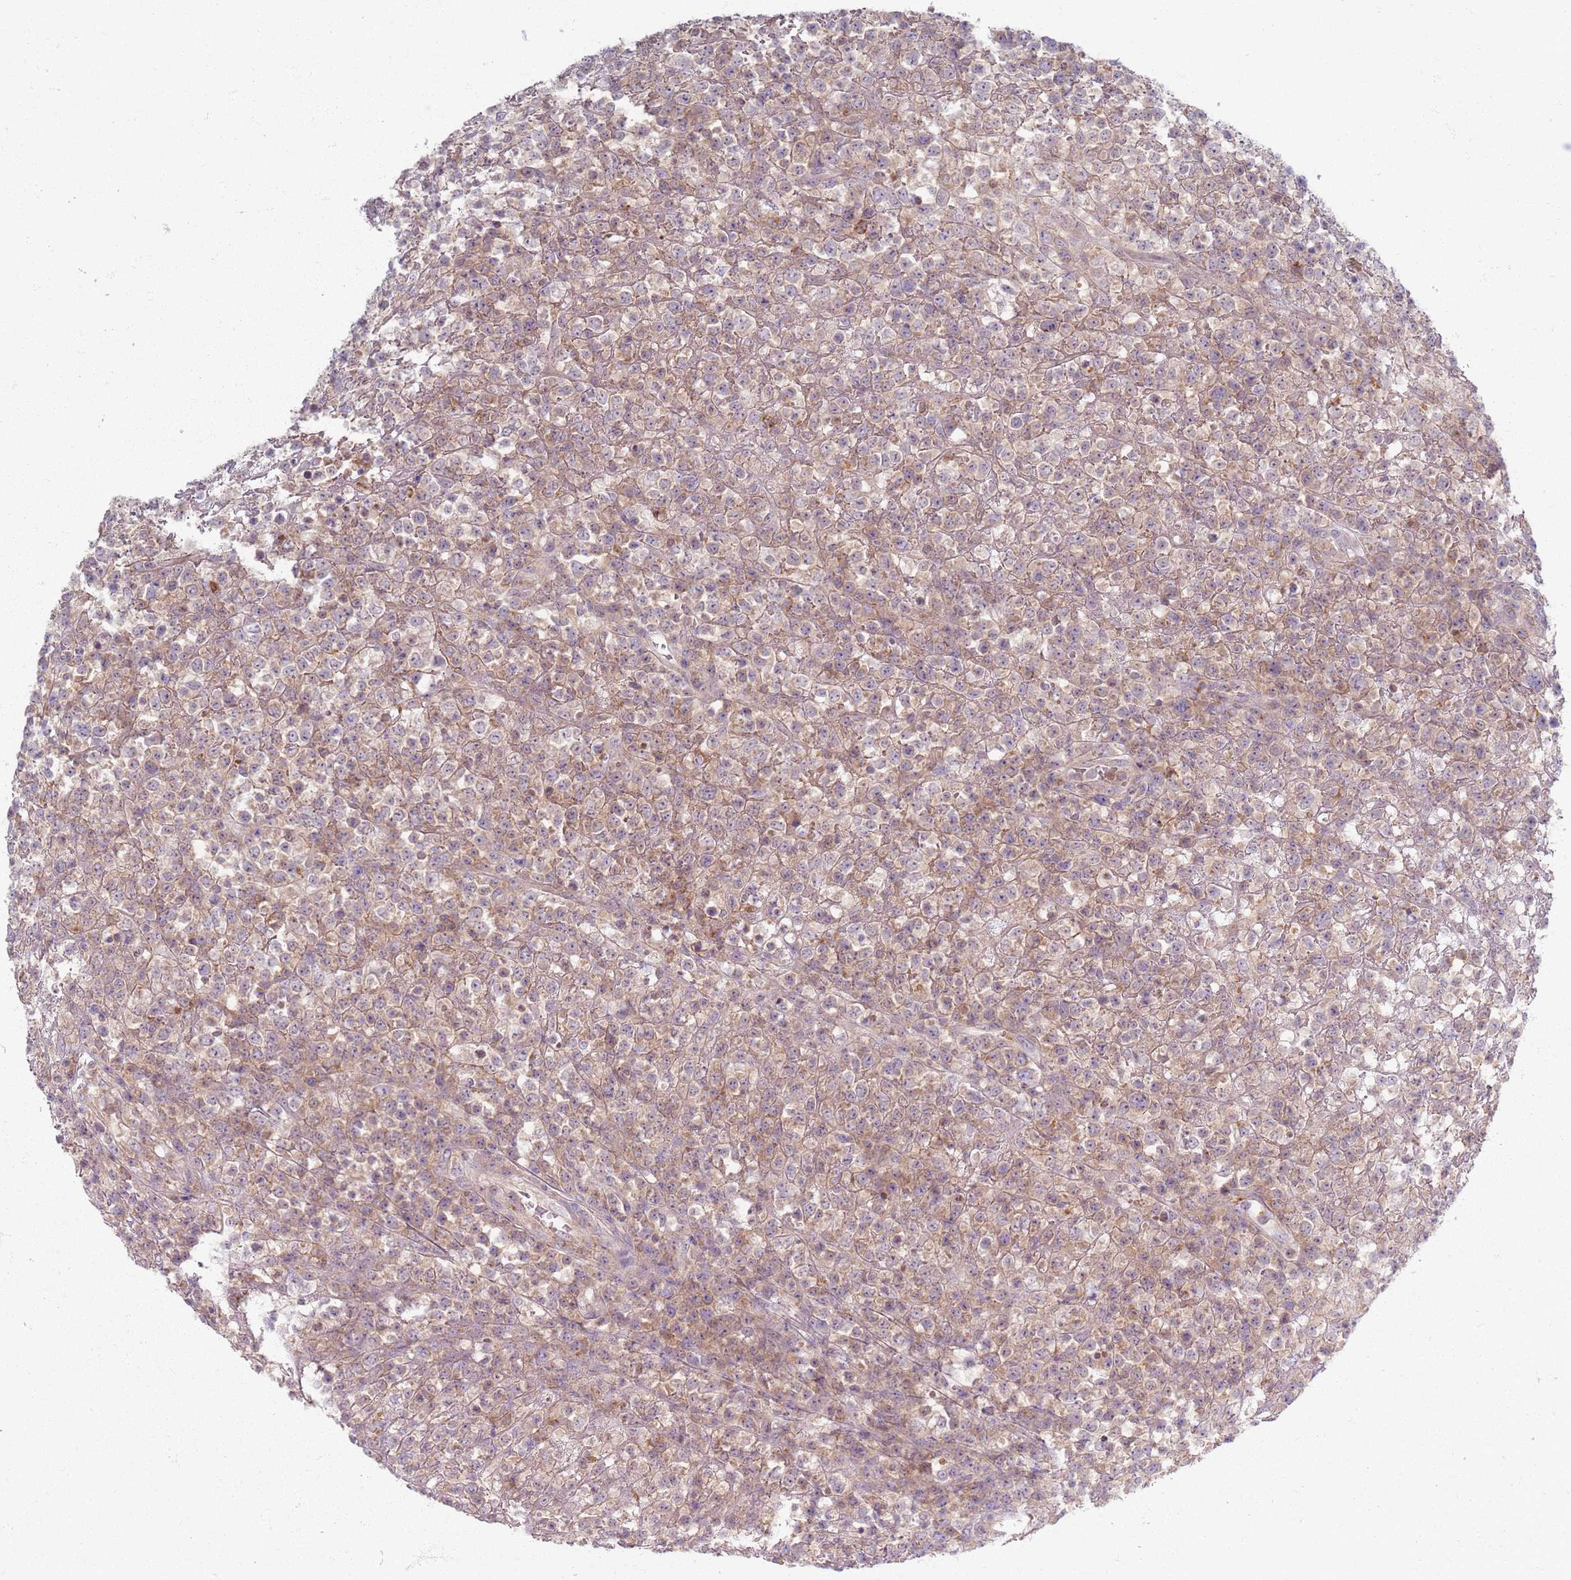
{"staining": {"intensity": "weak", "quantity": "<25%", "location": "cytoplasmic/membranous"}, "tissue": "lymphoma", "cell_type": "Tumor cells", "image_type": "cancer", "snomed": [{"axis": "morphology", "description": "Malignant lymphoma, non-Hodgkin's type, High grade"}, {"axis": "topography", "description": "Colon"}], "caption": "Tumor cells are negative for protein expression in human lymphoma. (DAB immunohistochemistry, high magnification).", "gene": "ZDHHC2", "patient": {"sex": "female", "age": 53}}